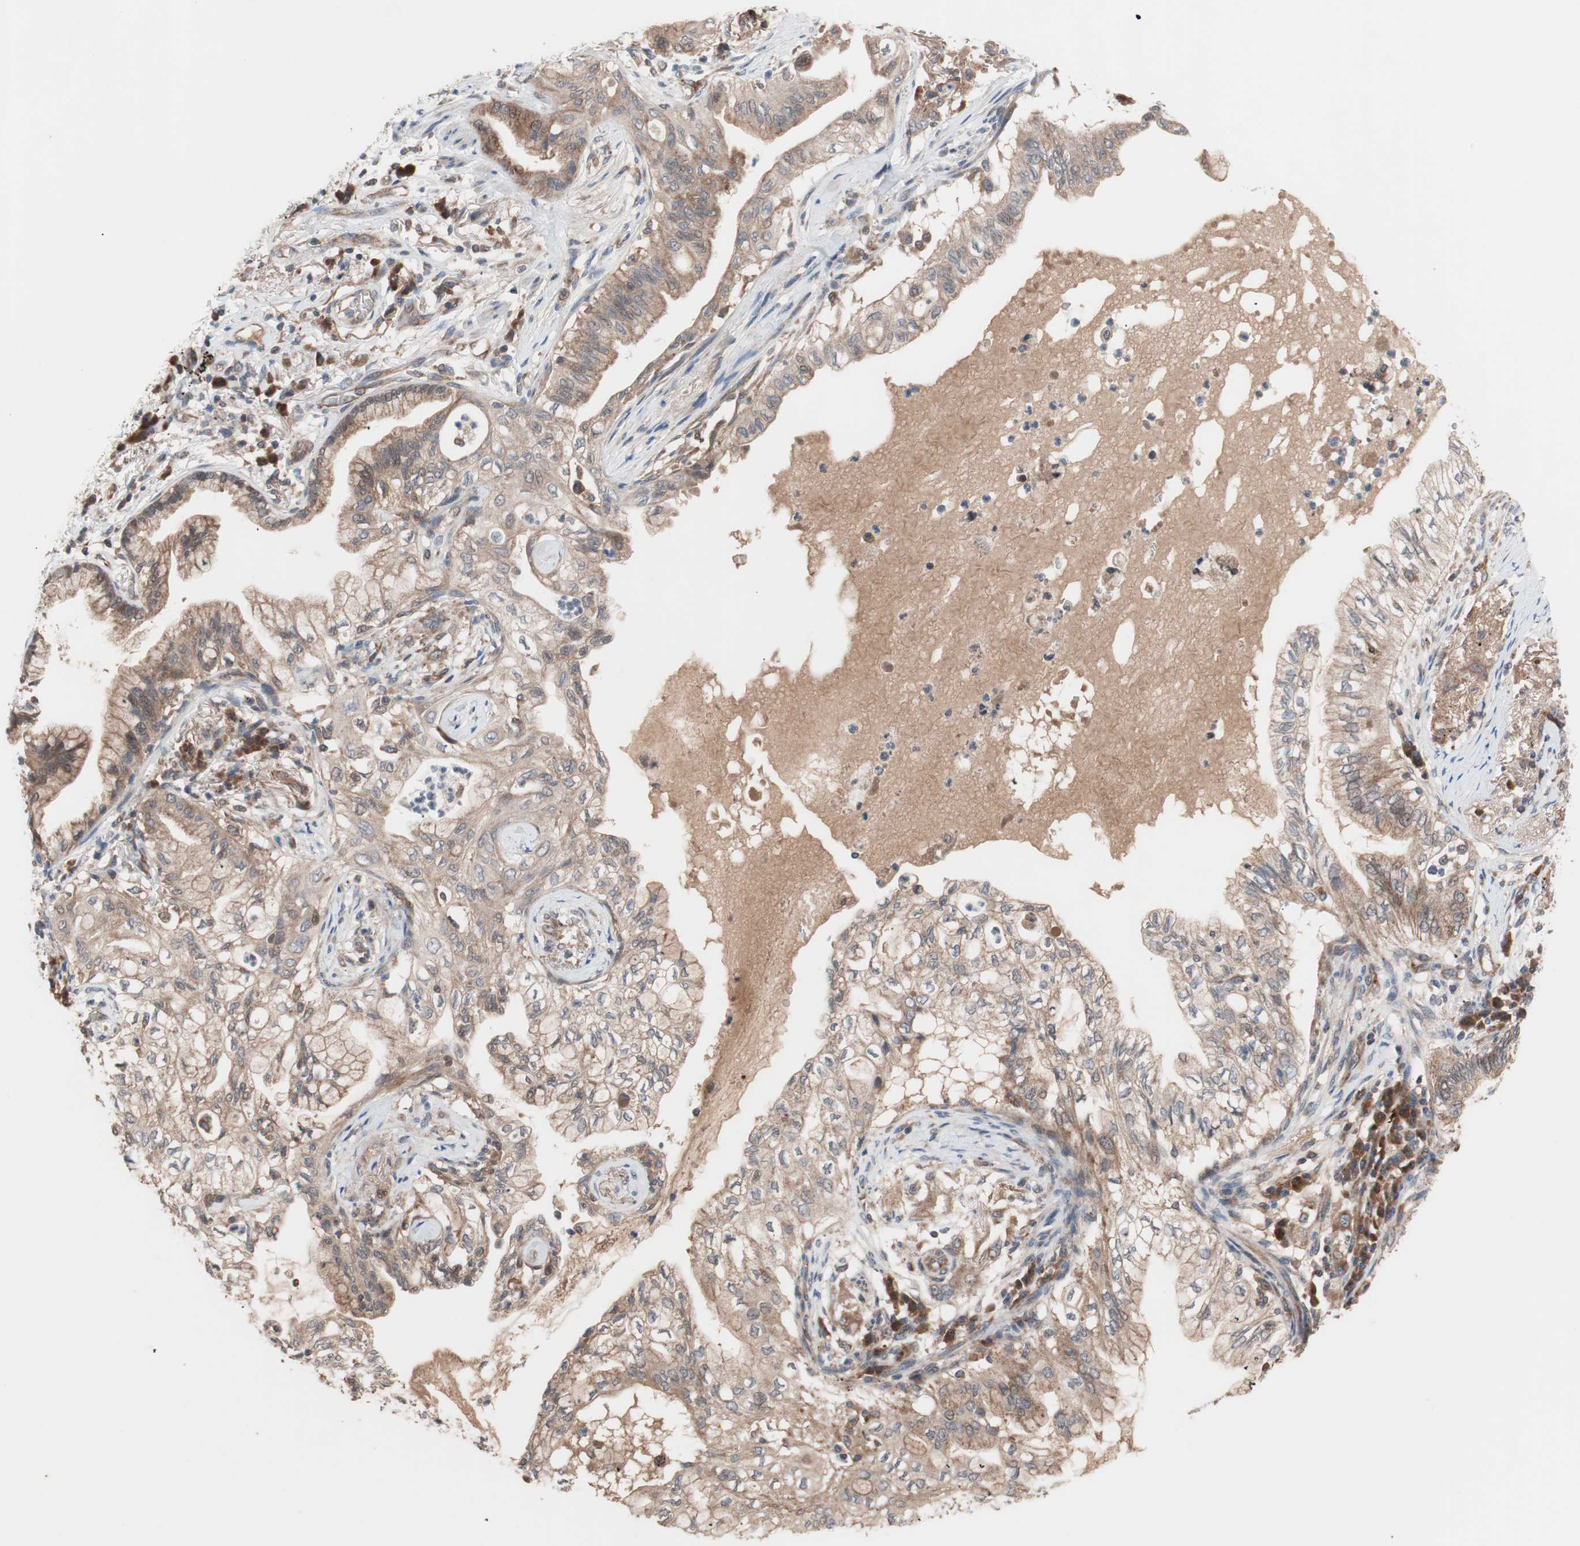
{"staining": {"intensity": "moderate", "quantity": ">75%", "location": "cytoplasmic/membranous"}, "tissue": "lung cancer", "cell_type": "Tumor cells", "image_type": "cancer", "snomed": [{"axis": "morphology", "description": "Adenocarcinoma, NOS"}, {"axis": "topography", "description": "Lung"}], "caption": "Lung cancer tissue exhibits moderate cytoplasmic/membranous staining in approximately >75% of tumor cells, visualized by immunohistochemistry.", "gene": "HMBS", "patient": {"sex": "female", "age": 70}}